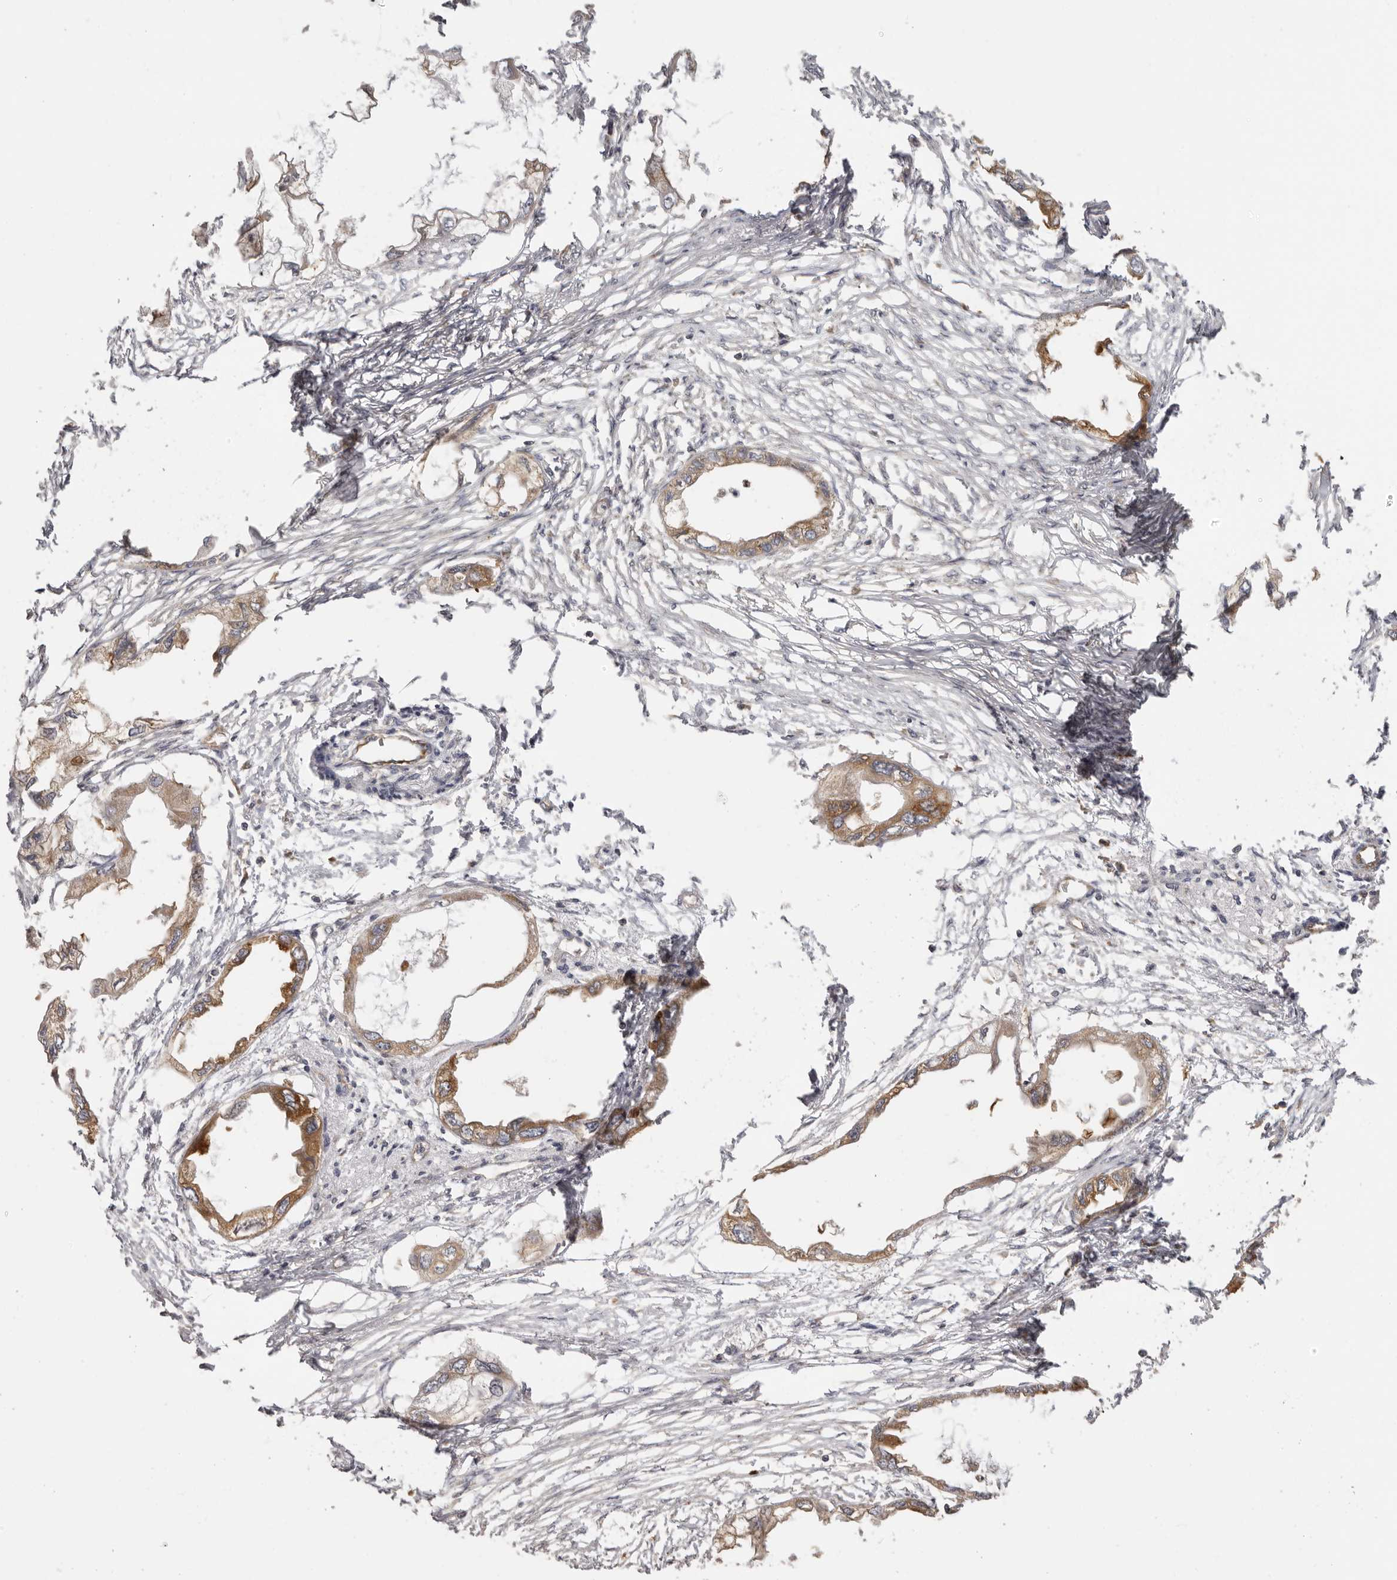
{"staining": {"intensity": "moderate", "quantity": ">75%", "location": "cytoplasmic/membranous"}, "tissue": "endometrial cancer", "cell_type": "Tumor cells", "image_type": "cancer", "snomed": [{"axis": "morphology", "description": "Adenocarcinoma, NOS"}, {"axis": "morphology", "description": "Adenocarcinoma, metastatic, NOS"}, {"axis": "topography", "description": "Adipose tissue"}, {"axis": "topography", "description": "Endometrium"}], "caption": "The micrograph demonstrates a brown stain indicating the presence of a protein in the cytoplasmic/membranous of tumor cells in endometrial metastatic adenocarcinoma.", "gene": "EEF1E1", "patient": {"sex": "female", "age": 67}}